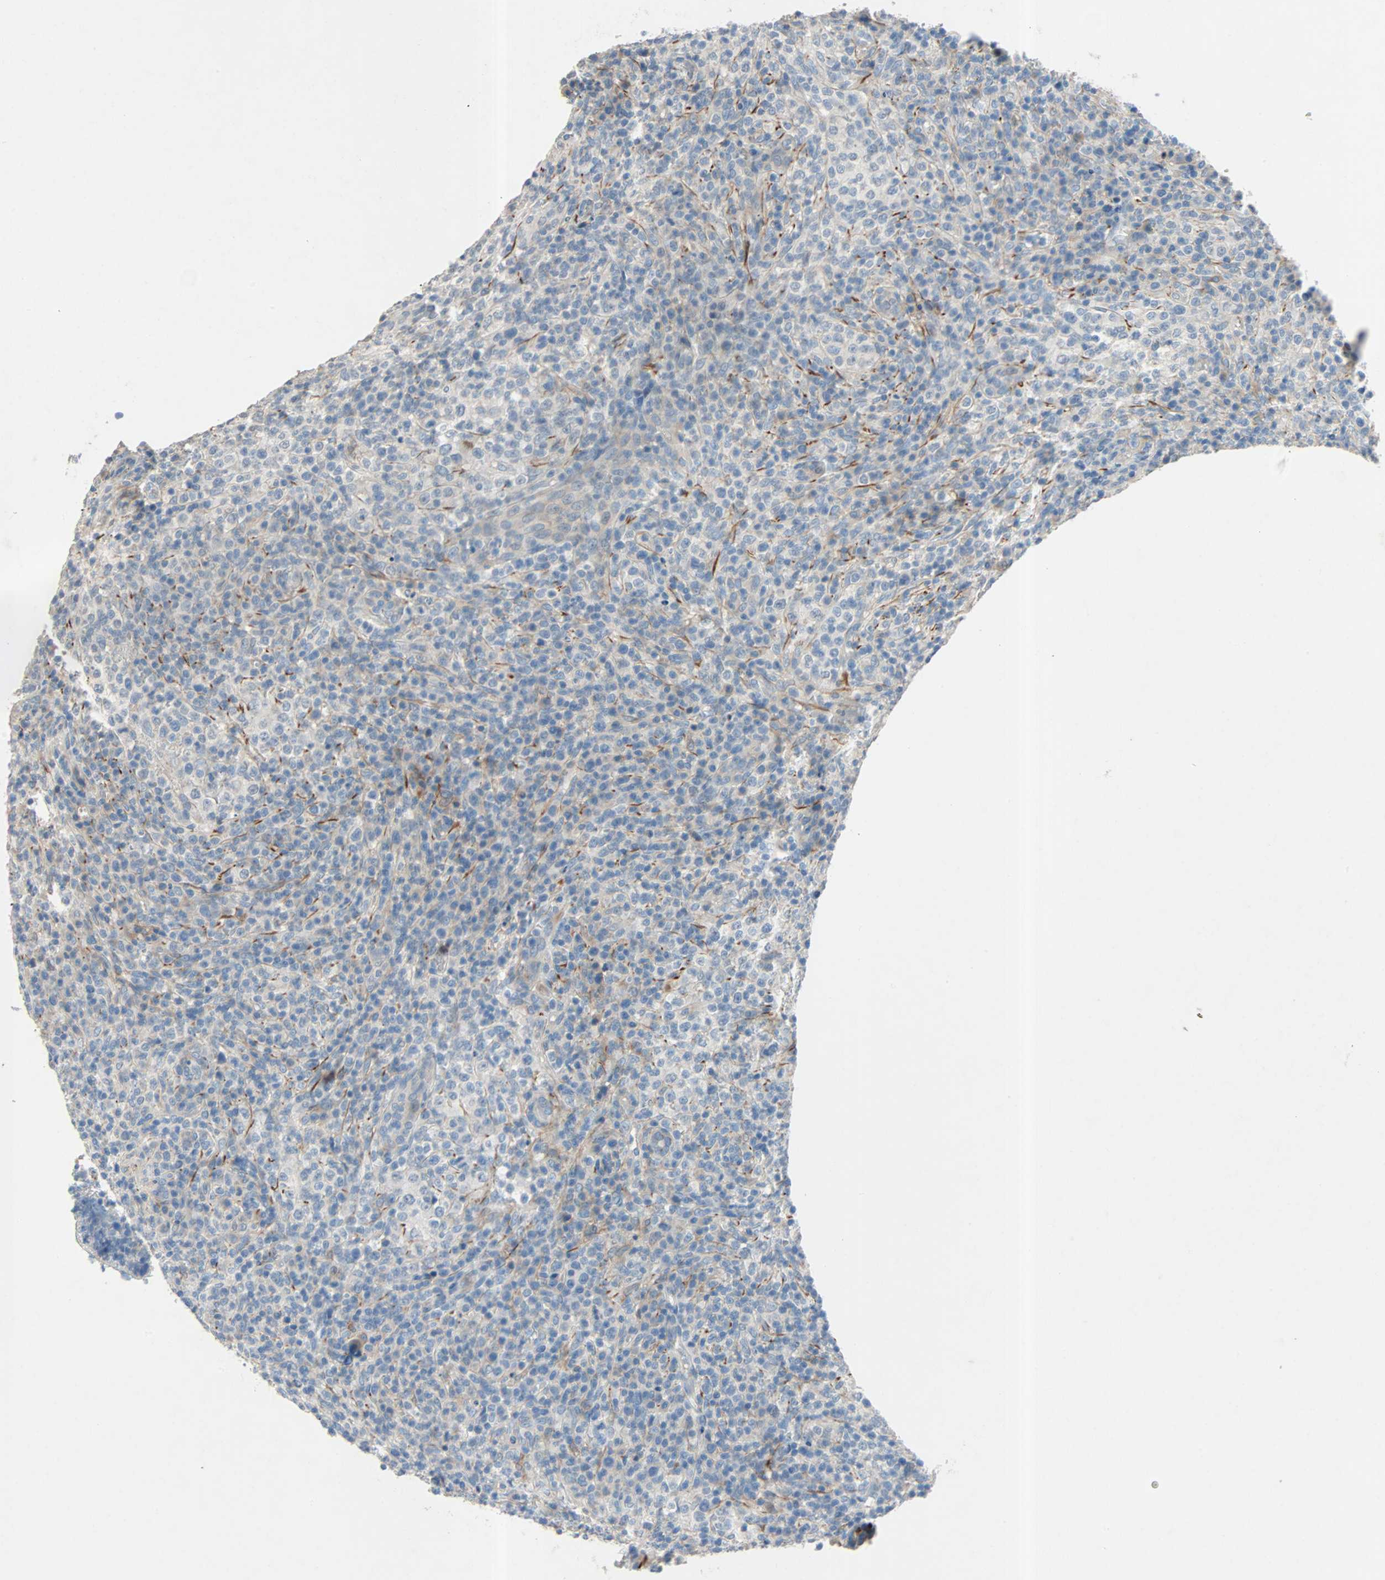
{"staining": {"intensity": "negative", "quantity": "none", "location": "none"}, "tissue": "lymphoma", "cell_type": "Tumor cells", "image_type": "cancer", "snomed": [{"axis": "morphology", "description": "Malignant lymphoma, non-Hodgkin's type, High grade"}, {"axis": "topography", "description": "Lymph node"}], "caption": "Immunohistochemistry image of lymphoma stained for a protein (brown), which displays no staining in tumor cells.", "gene": "PCDHB2", "patient": {"sex": "female", "age": 76}}